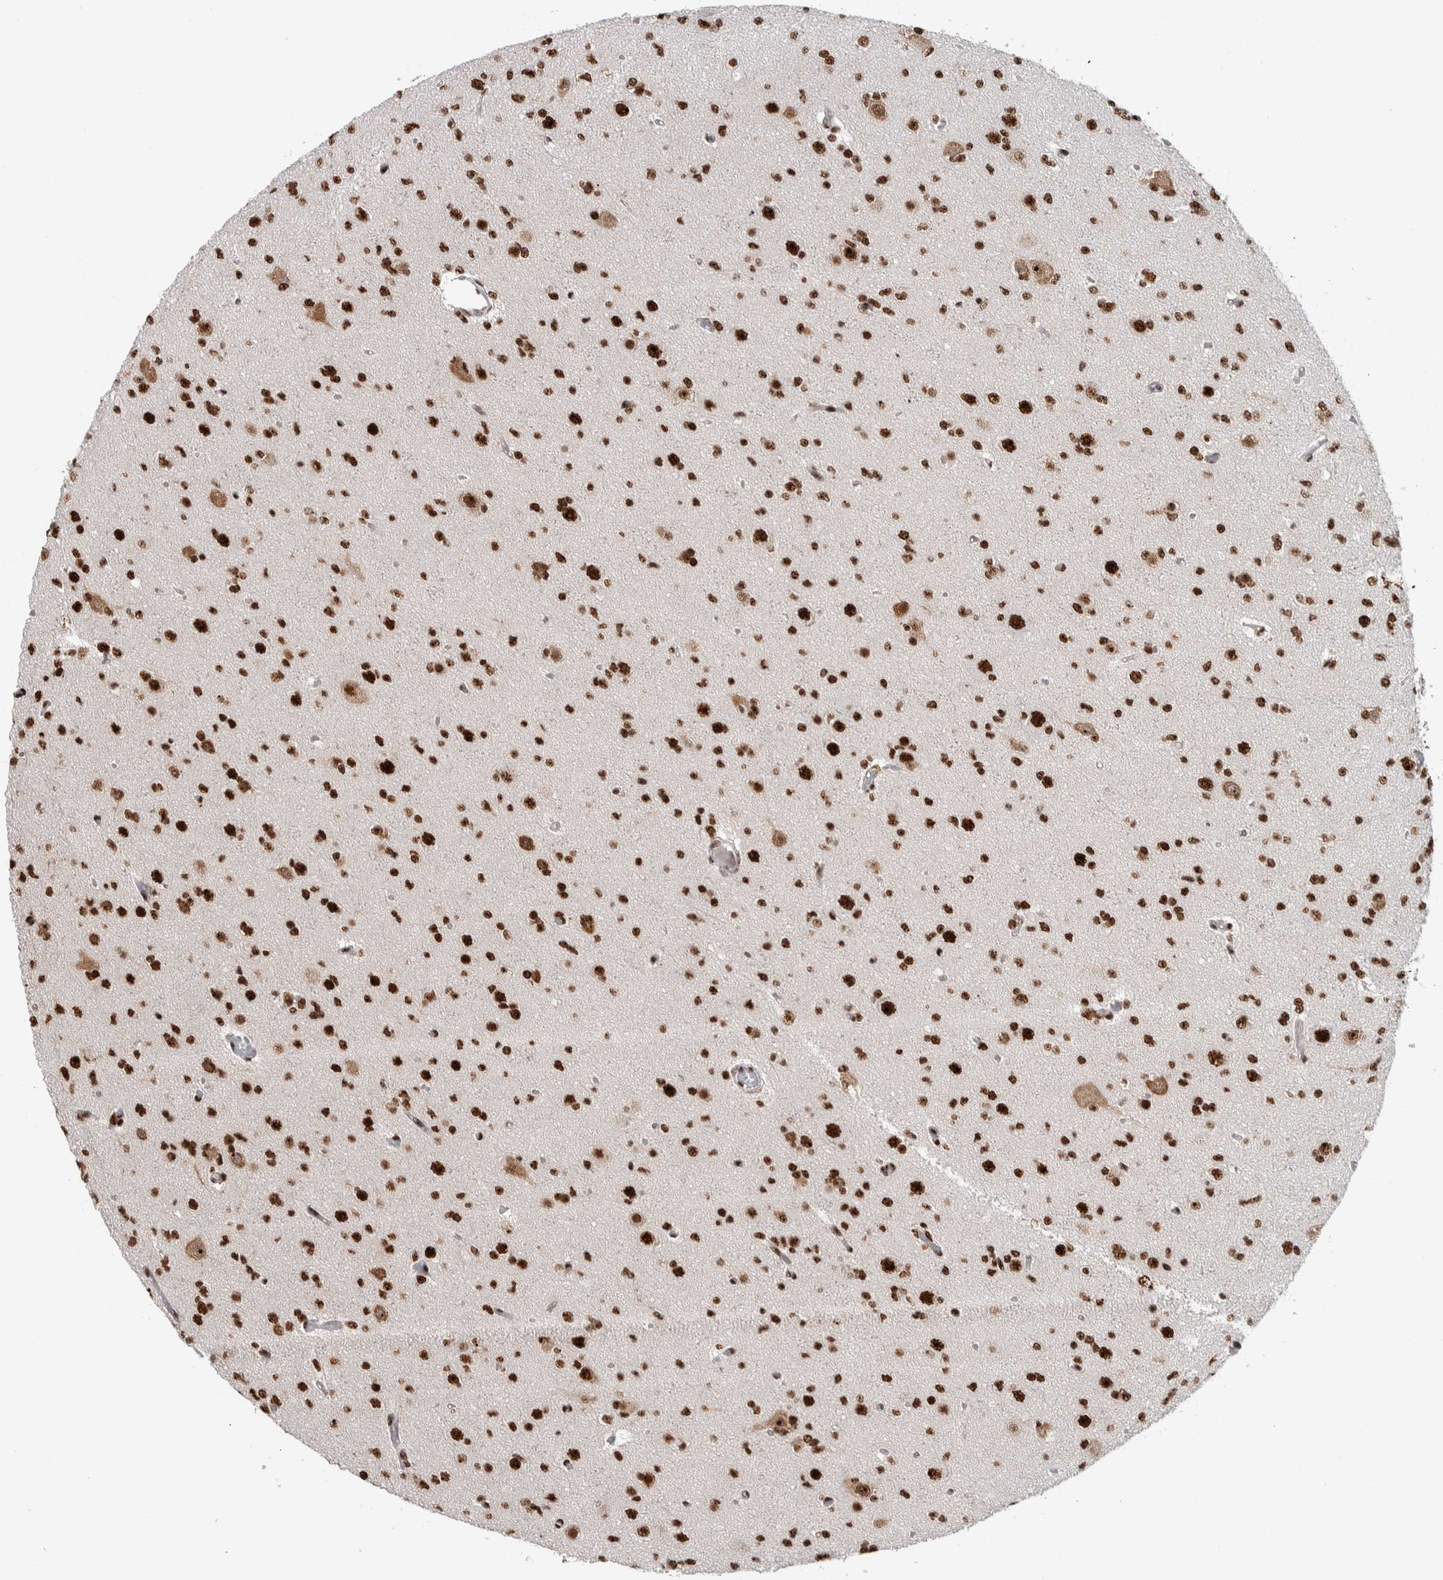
{"staining": {"intensity": "strong", "quantity": ">75%", "location": "nuclear"}, "tissue": "glioma", "cell_type": "Tumor cells", "image_type": "cancer", "snomed": [{"axis": "morphology", "description": "Glioma, malignant, Low grade"}, {"axis": "topography", "description": "Brain"}], "caption": "IHC photomicrograph of glioma stained for a protein (brown), which shows high levels of strong nuclear staining in approximately >75% of tumor cells.", "gene": "NCL", "patient": {"sex": "female", "age": 22}}